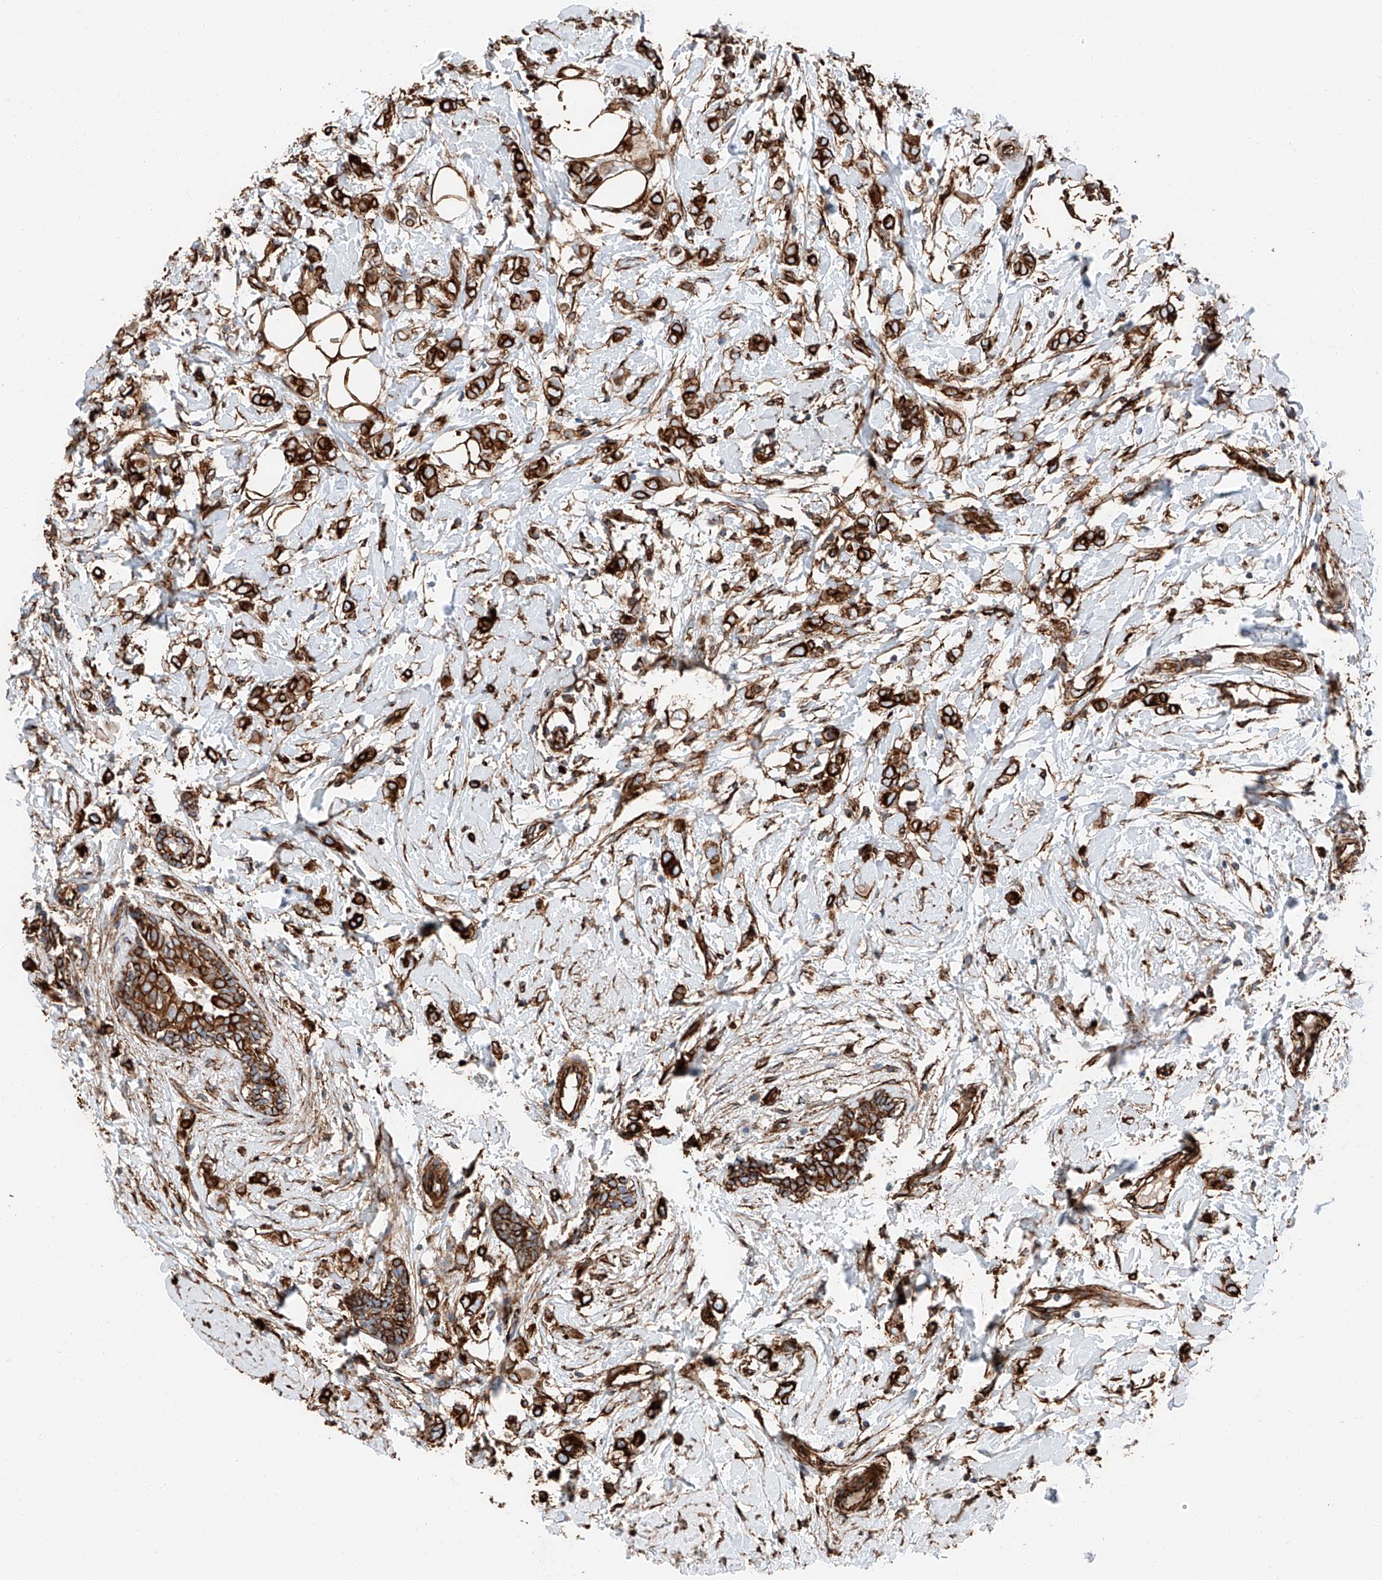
{"staining": {"intensity": "strong", "quantity": ">75%", "location": "cytoplasmic/membranous"}, "tissue": "breast cancer", "cell_type": "Tumor cells", "image_type": "cancer", "snomed": [{"axis": "morphology", "description": "Normal tissue, NOS"}, {"axis": "morphology", "description": "Lobular carcinoma"}, {"axis": "topography", "description": "Breast"}], "caption": "Protein staining demonstrates strong cytoplasmic/membranous positivity in about >75% of tumor cells in breast cancer (lobular carcinoma).", "gene": "ZNF804A", "patient": {"sex": "female", "age": 47}}